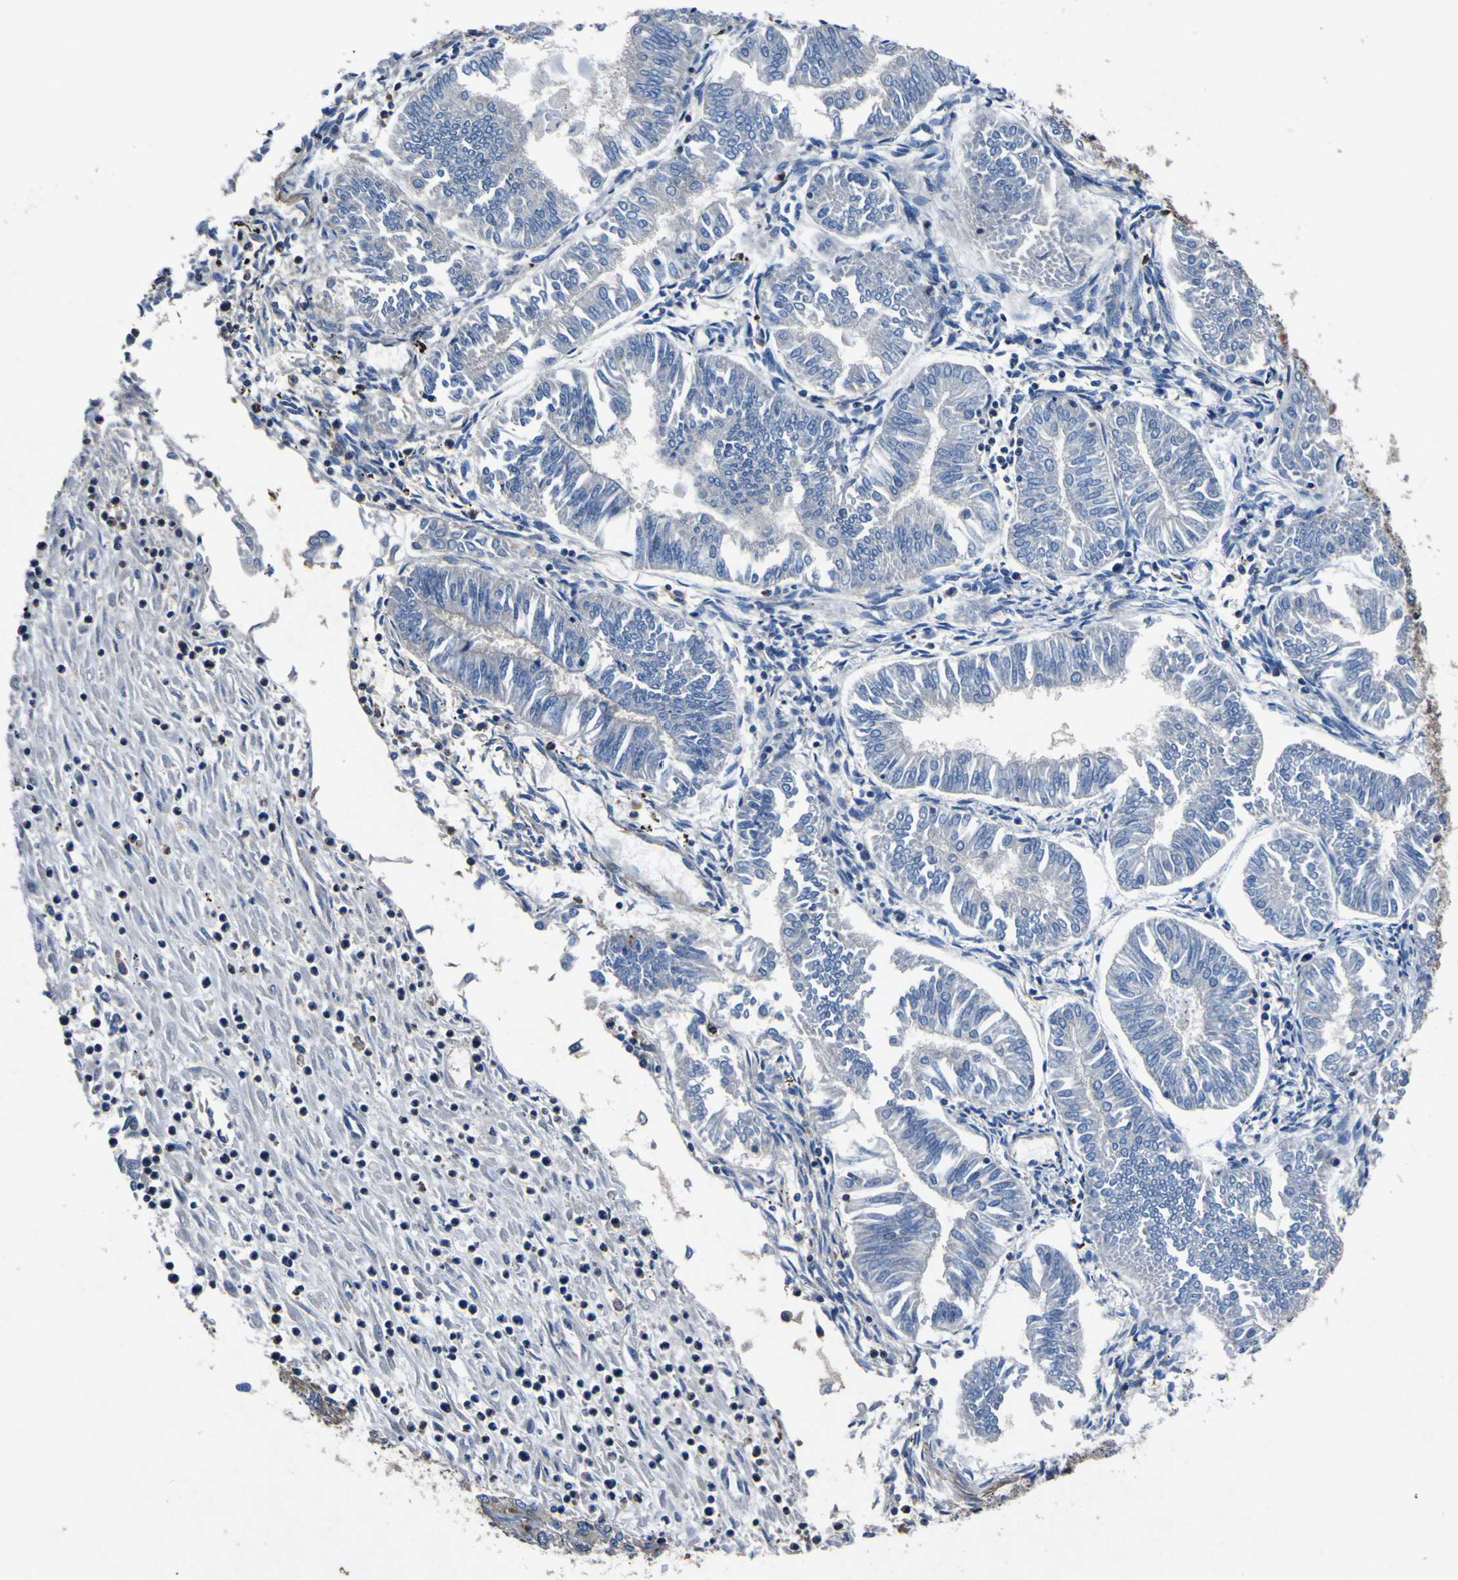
{"staining": {"intensity": "negative", "quantity": "none", "location": "none"}, "tissue": "endometrial cancer", "cell_type": "Tumor cells", "image_type": "cancer", "snomed": [{"axis": "morphology", "description": "Adenocarcinoma, NOS"}, {"axis": "topography", "description": "Endometrium"}], "caption": "This is an immunohistochemistry photomicrograph of endometrial cancer. There is no expression in tumor cells.", "gene": "CNR2", "patient": {"sex": "female", "age": 53}}